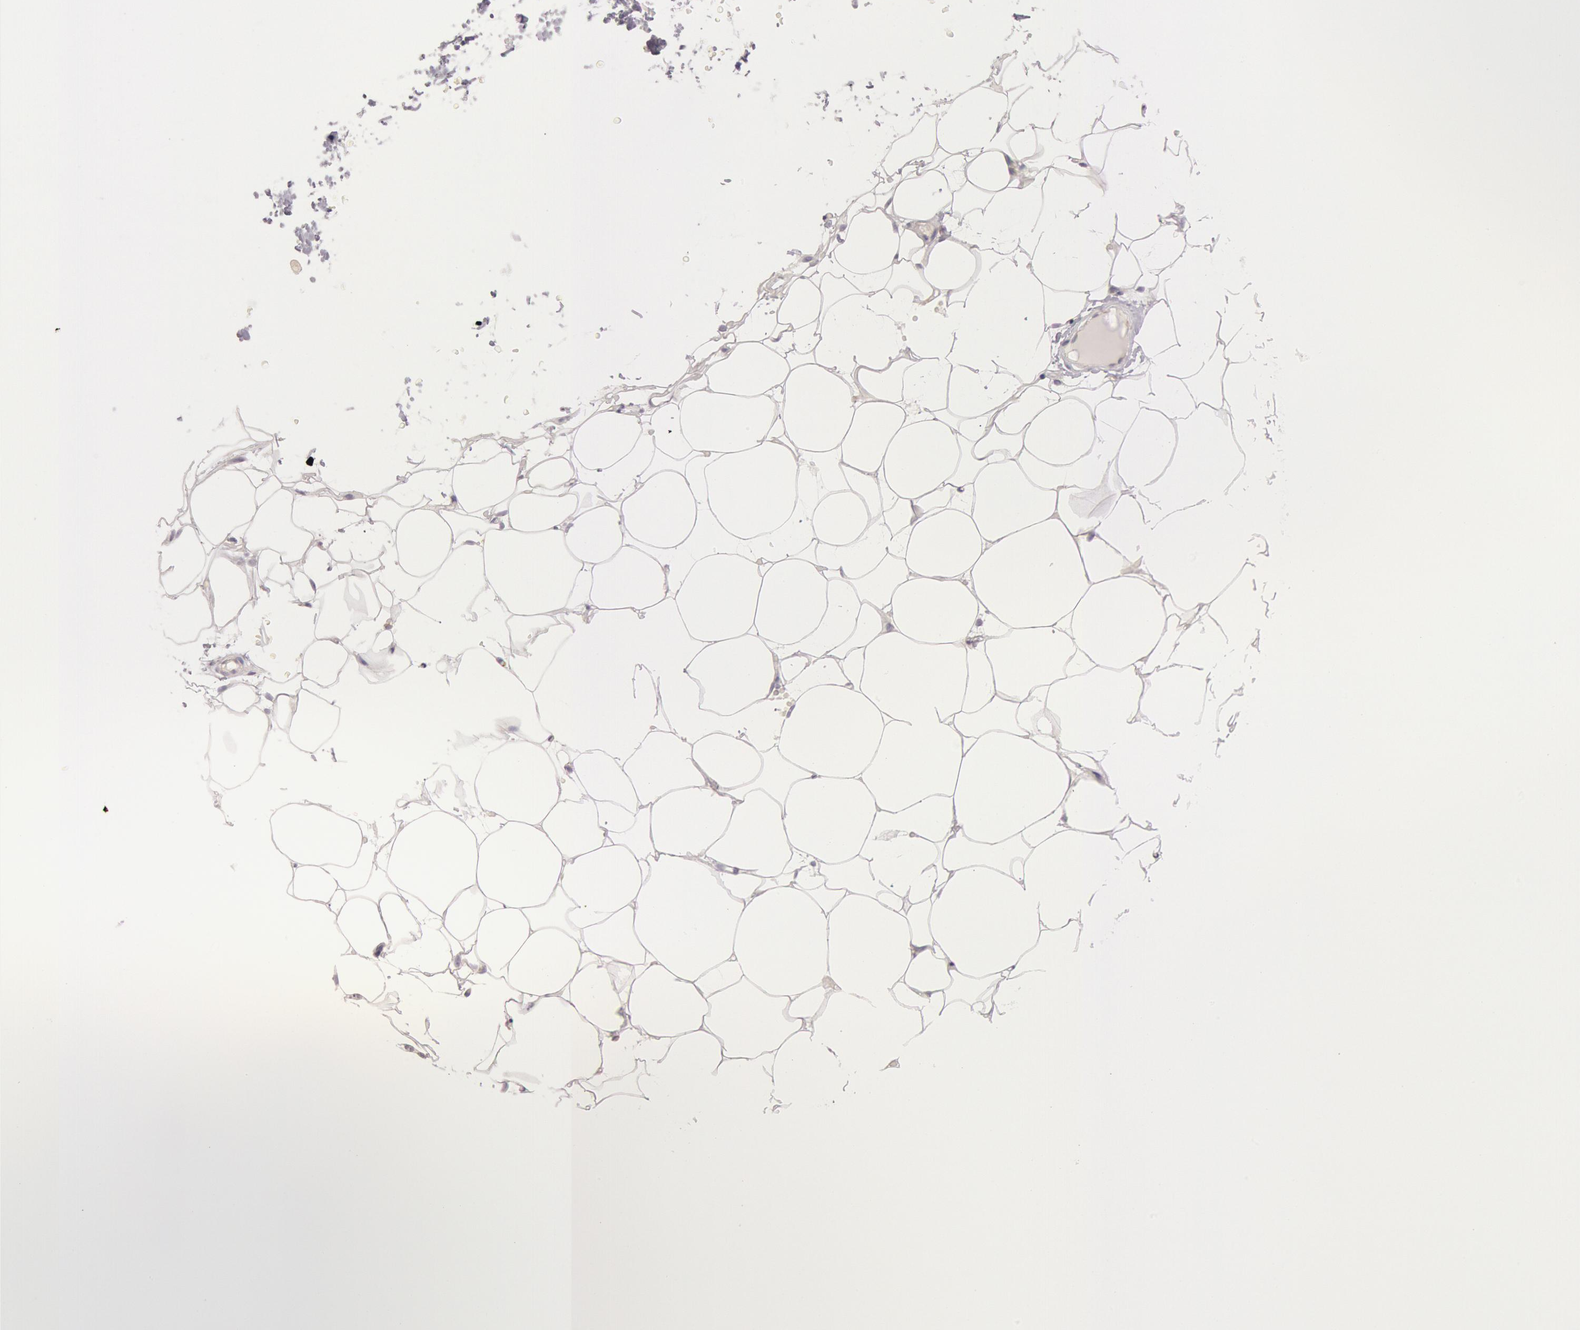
{"staining": {"intensity": "negative", "quantity": "none", "location": "none"}, "tissue": "adipose tissue", "cell_type": "Adipocytes", "image_type": "normal", "snomed": [{"axis": "morphology", "description": "Normal tissue, NOS"}, {"axis": "morphology", "description": "Fibrosis, NOS"}, {"axis": "topography", "description": "Breast"}], "caption": "Normal adipose tissue was stained to show a protein in brown. There is no significant positivity in adipocytes. (Immunohistochemistry (ihc), brightfield microscopy, high magnification).", "gene": "CIDEB", "patient": {"sex": "female", "age": 24}}